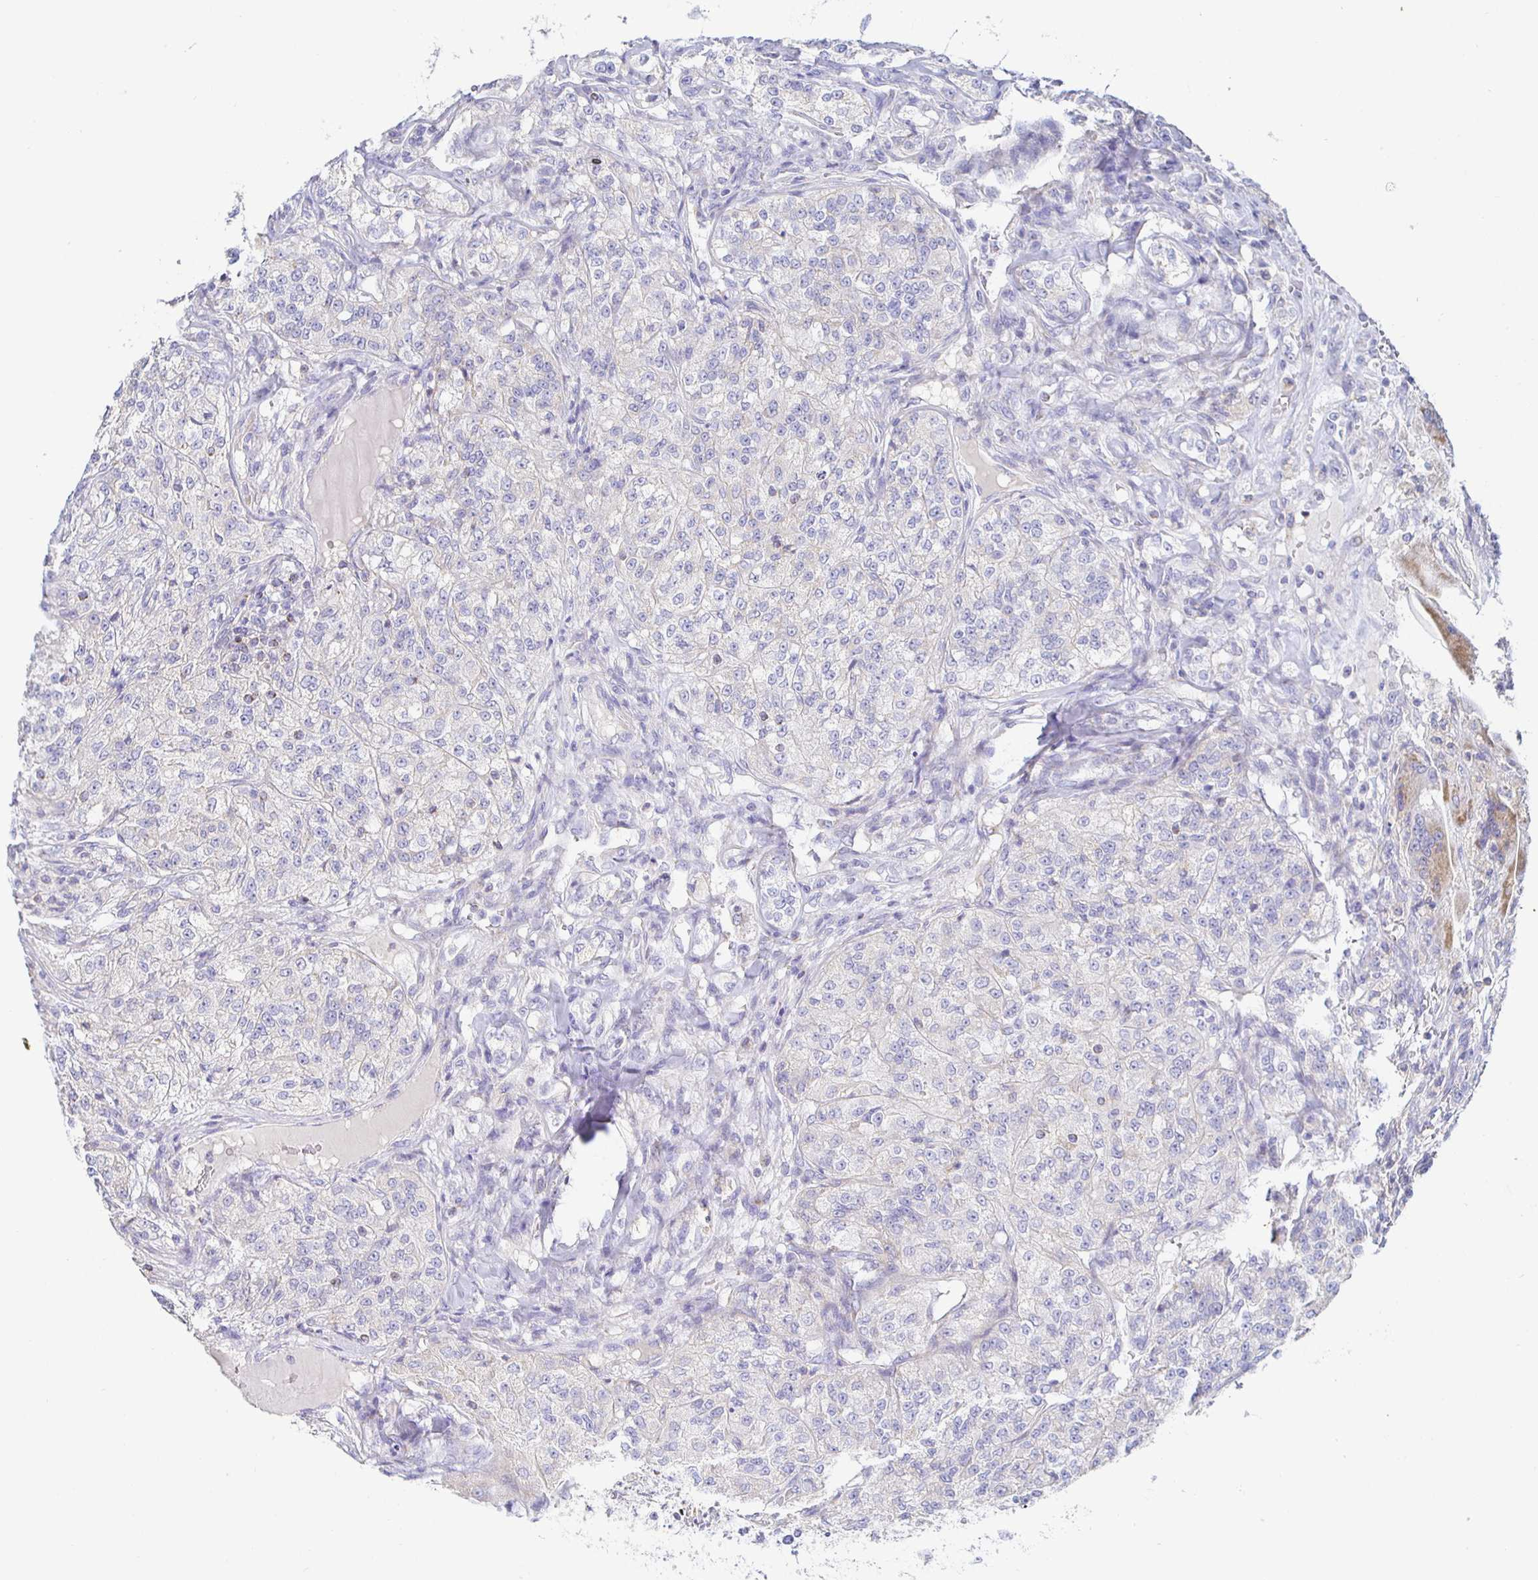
{"staining": {"intensity": "negative", "quantity": "none", "location": "none"}, "tissue": "renal cancer", "cell_type": "Tumor cells", "image_type": "cancer", "snomed": [{"axis": "morphology", "description": "Adenocarcinoma, NOS"}, {"axis": "topography", "description": "Kidney"}], "caption": "Micrograph shows no significant protein expression in tumor cells of renal adenocarcinoma.", "gene": "SYNGR4", "patient": {"sex": "female", "age": 63}}